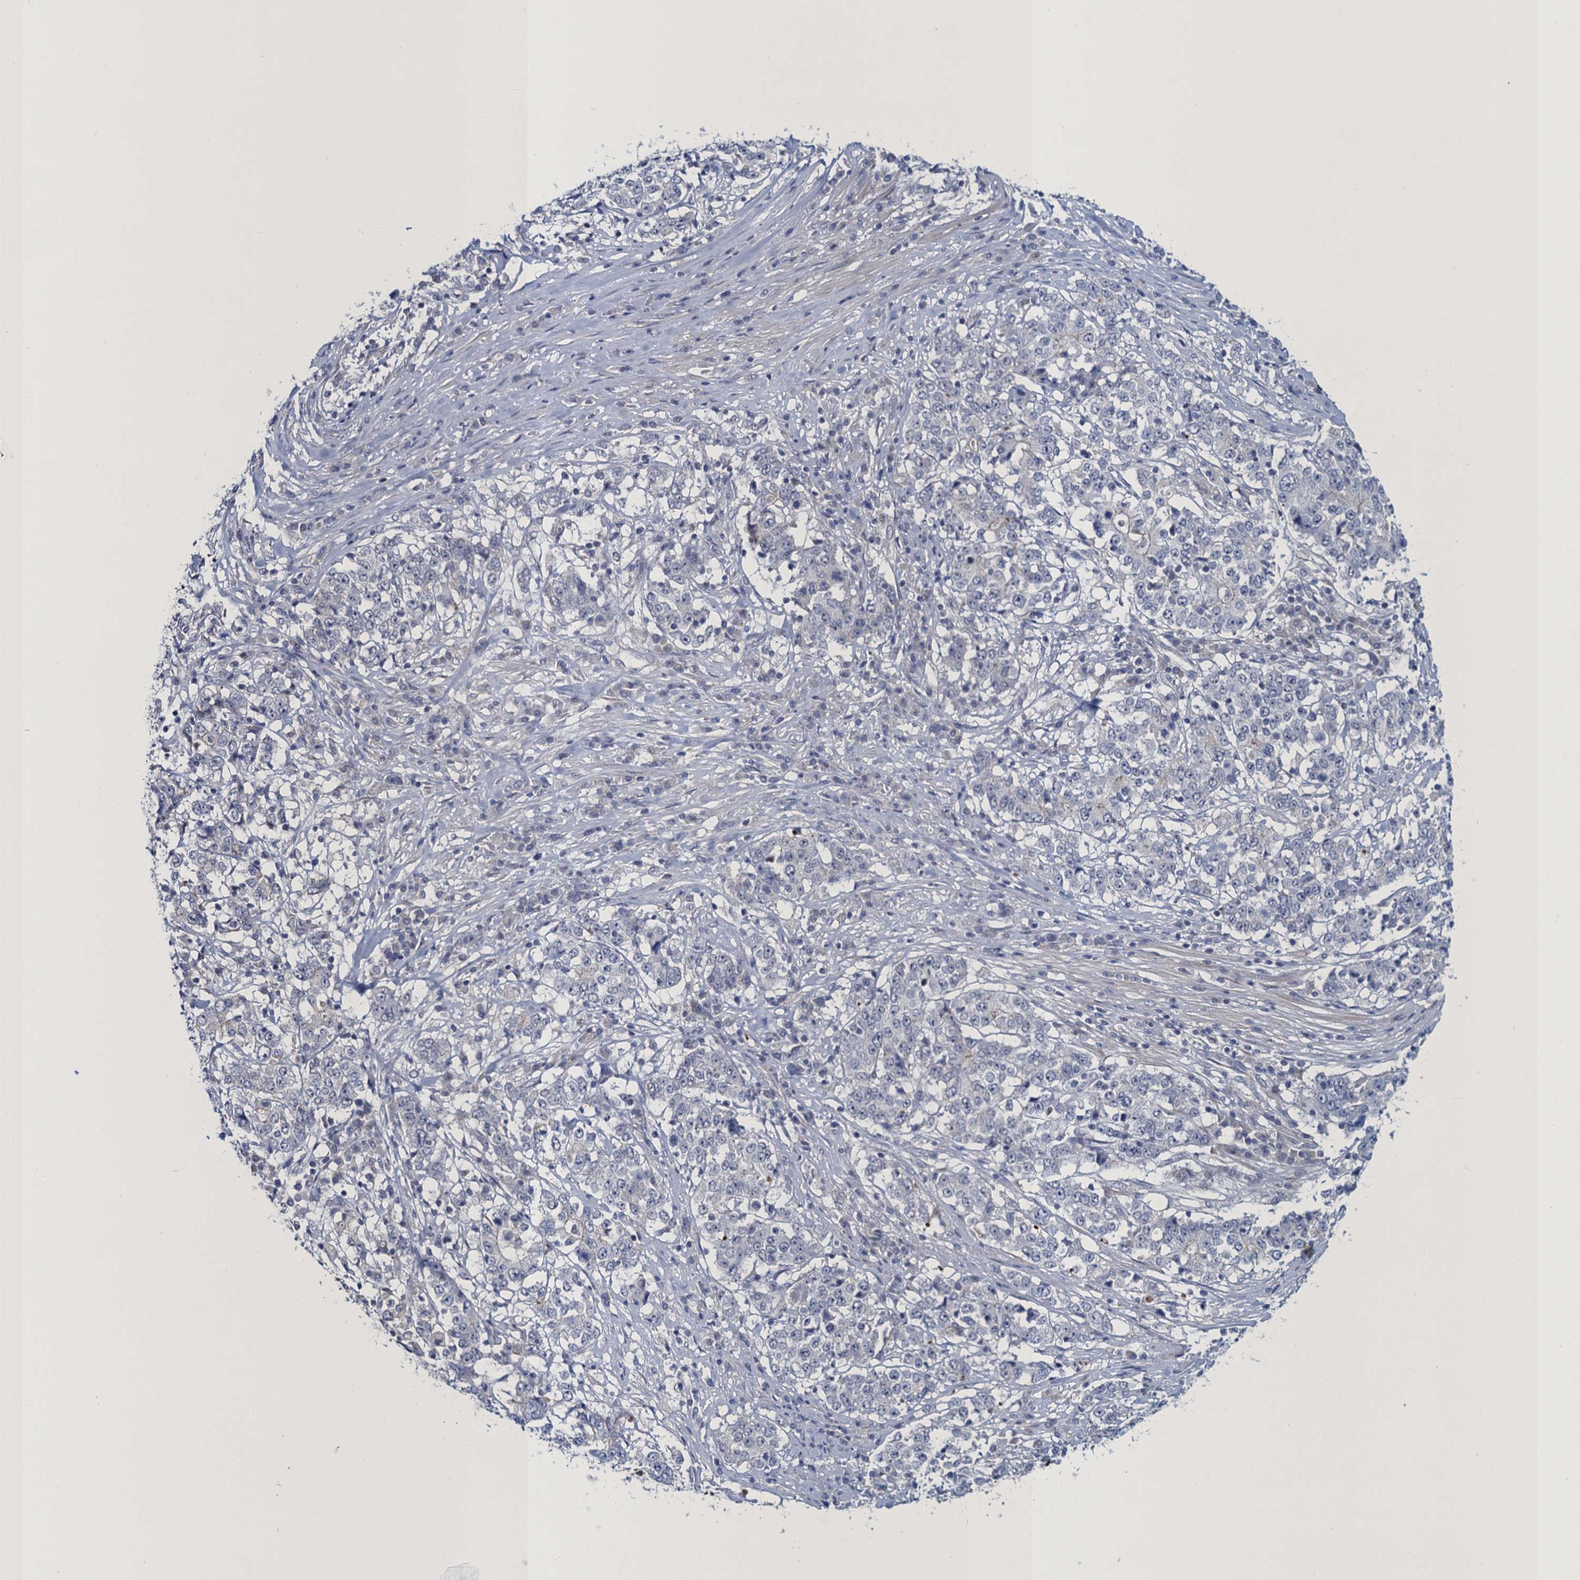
{"staining": {"intensity": "negative", "quantity": "none", "location": "none"}, "tissue": "stomach cancer", "cell_type": "Tumor cells", "image_type": "cancer", "snomed": [{"axis": "morphology", "description": "Adenocarcinoma, NOS"}, {"axis": "topography", "description": "Stomach"}], "caption": "A micrograph of stomach cancer (adenocarcinoma) stained for a protein demonstrates no brown staining in tumor cells. Brightfield microscopy of IHC stained with DAB (3,3'-diaminobenzidine) (brown) and hematoxylin (blue), captured at high magnification.", "gene": "ATOSA", "patient": {"sex": "male", "age": 59}}